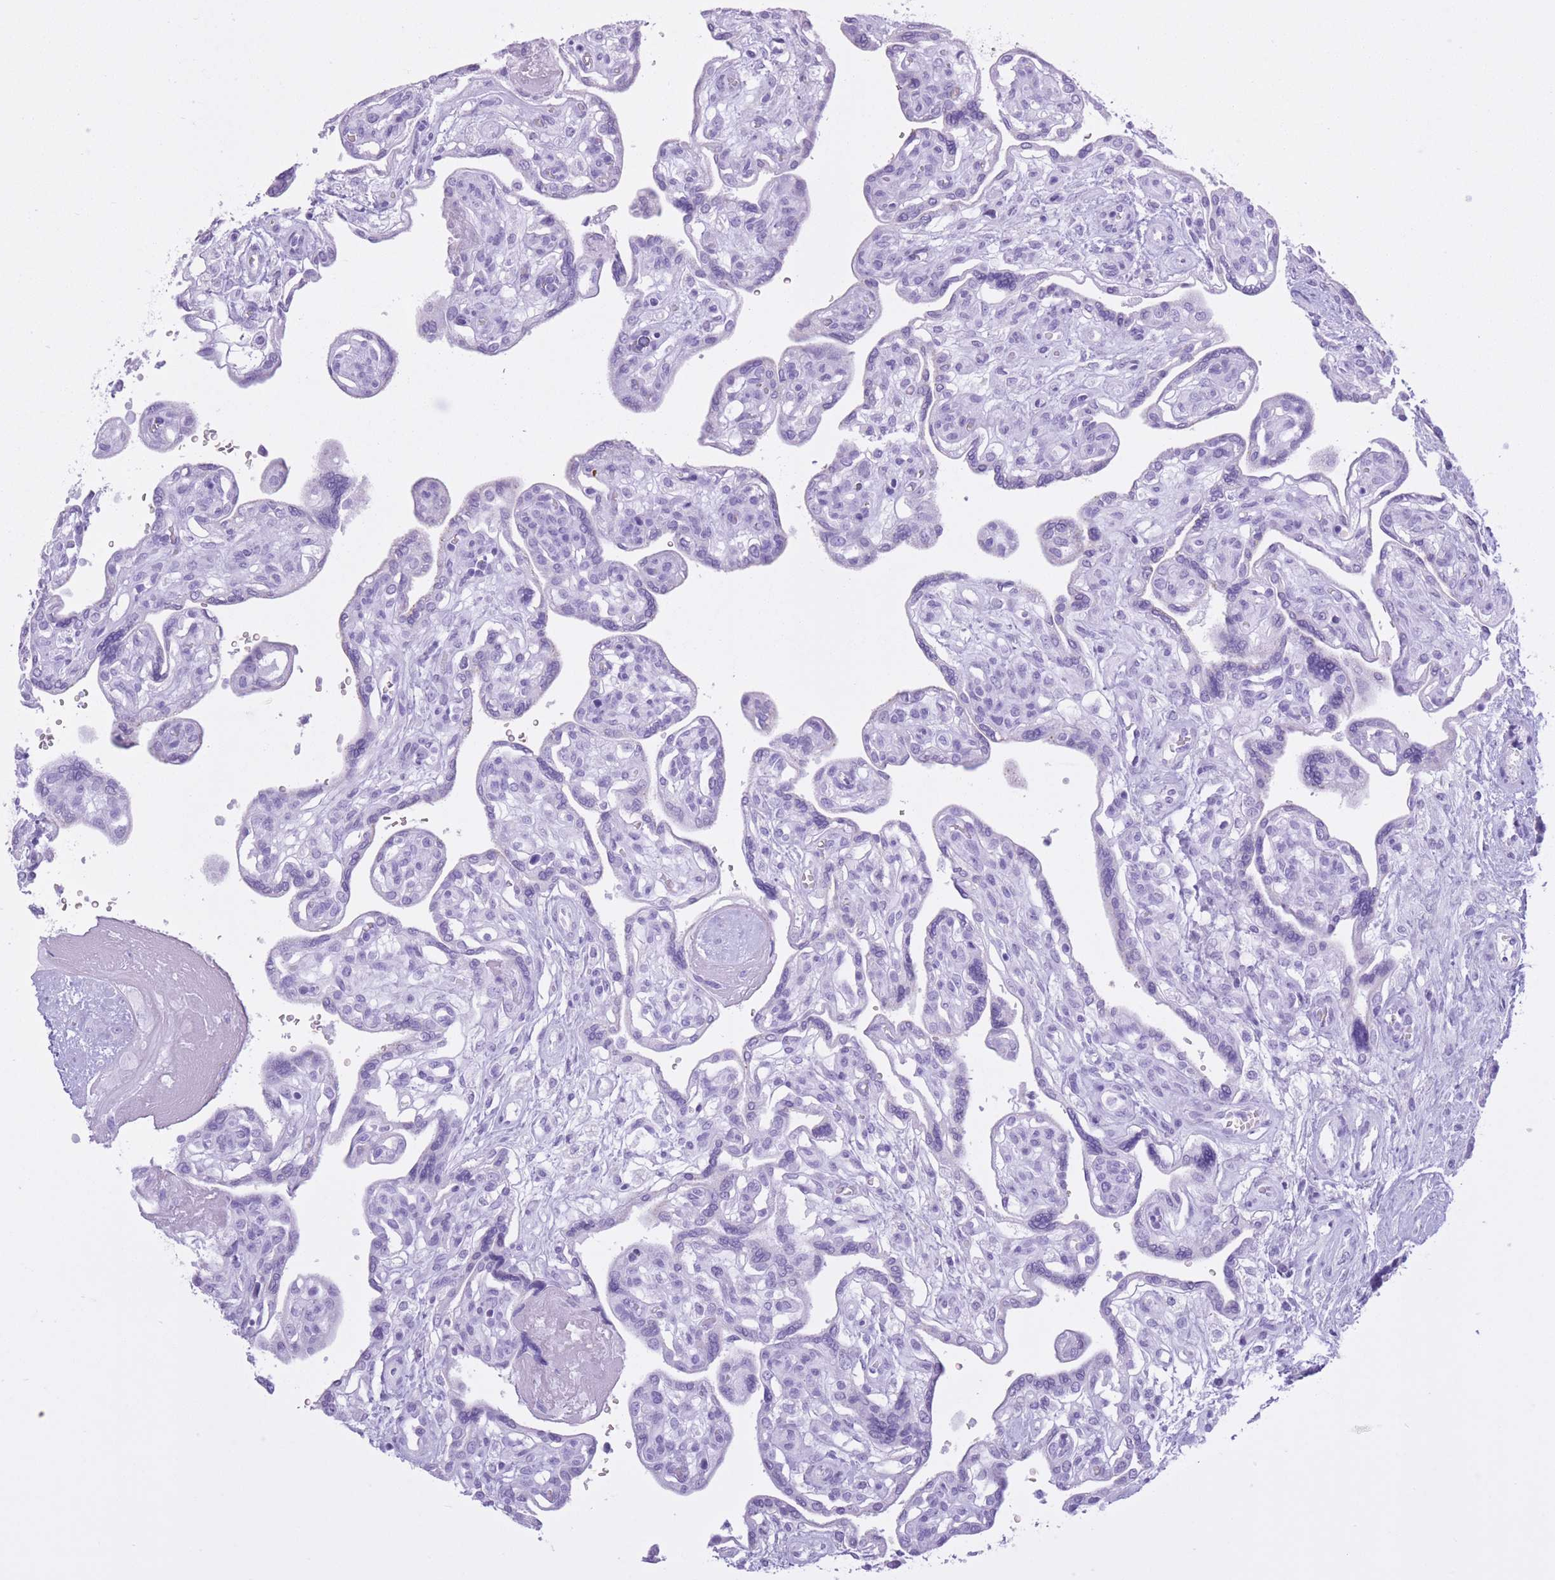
{"staining": {"intensity": "negative", "quantity": "none", "location": "none"}, "tissue": "placenta", "cell_type": "Decidual cells", "image_type": "normal", "snomed": [{"axis": "morphology", "description": "Normal tissue, NOS"}, {"axis": "topography", "description": "Placenta"}], "caption": "Immunohistochemistry photomicrograph of benign human placenta stained for a protein (brown), which demonstrates no staining in decidual cells. (Brightfield microscopy of DAB (3,3'-diaminobenzidine) immunohistochemistry at high magnification).", "gene": "AP3S1", "patient": {"sex": "female", "age": 39}}